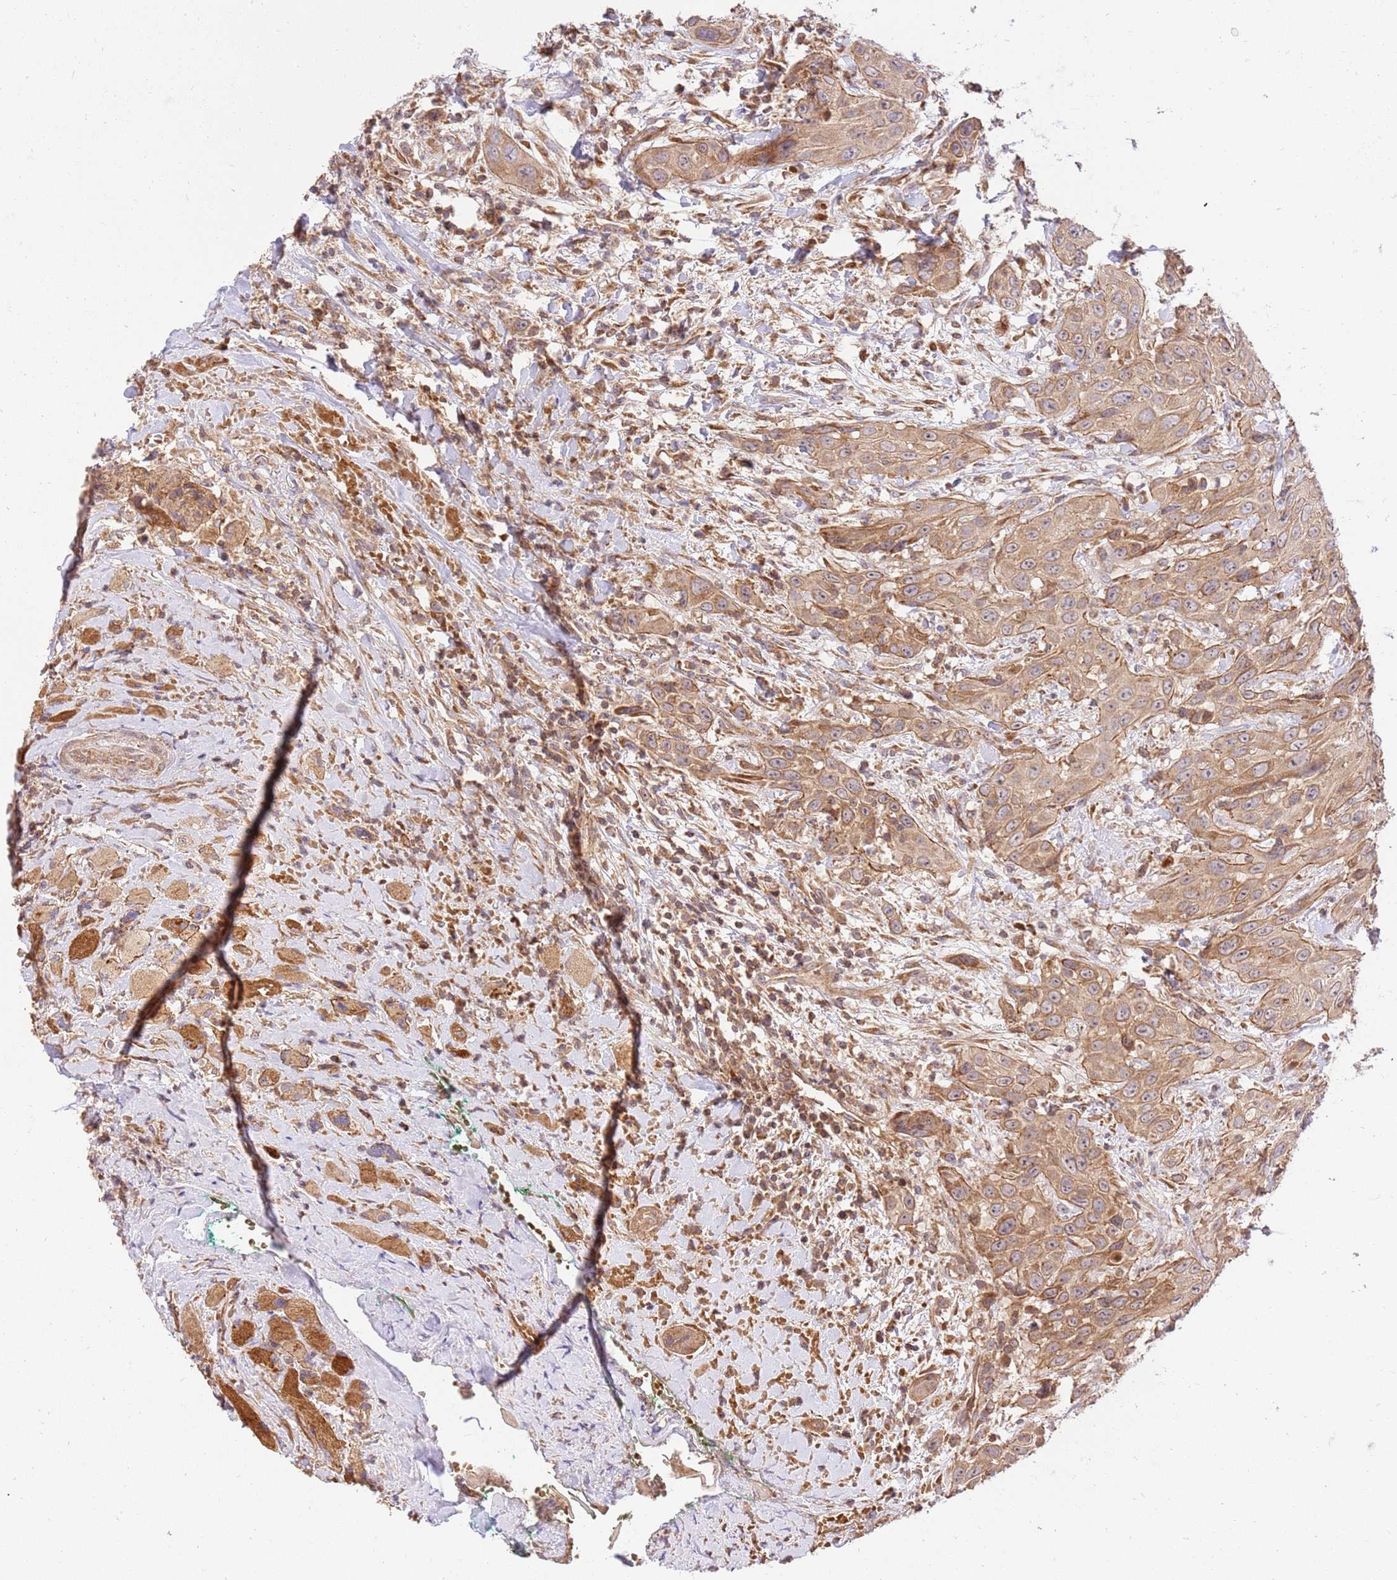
{"staining": {"intensity": "moderate", "quantity": ">75%", "location": "cytoplasmic/membranous"}, "tissue": "head and neck cancer", "cell_type": "Tumor cells", "image_type": "cancer", "snomed": [{"axis": "morphology", "description": "Squamous cell carcinoma, NOS"}, {"axis": "topography", "description": "Head-Neck"}], "caption": "Human head and neck squamous cell carcinoma stained with a protein marker demonstrates moderate staining in tumor cells.", "gene": "SPATA2L", "patient": {"sex": "male", "age": 81}}